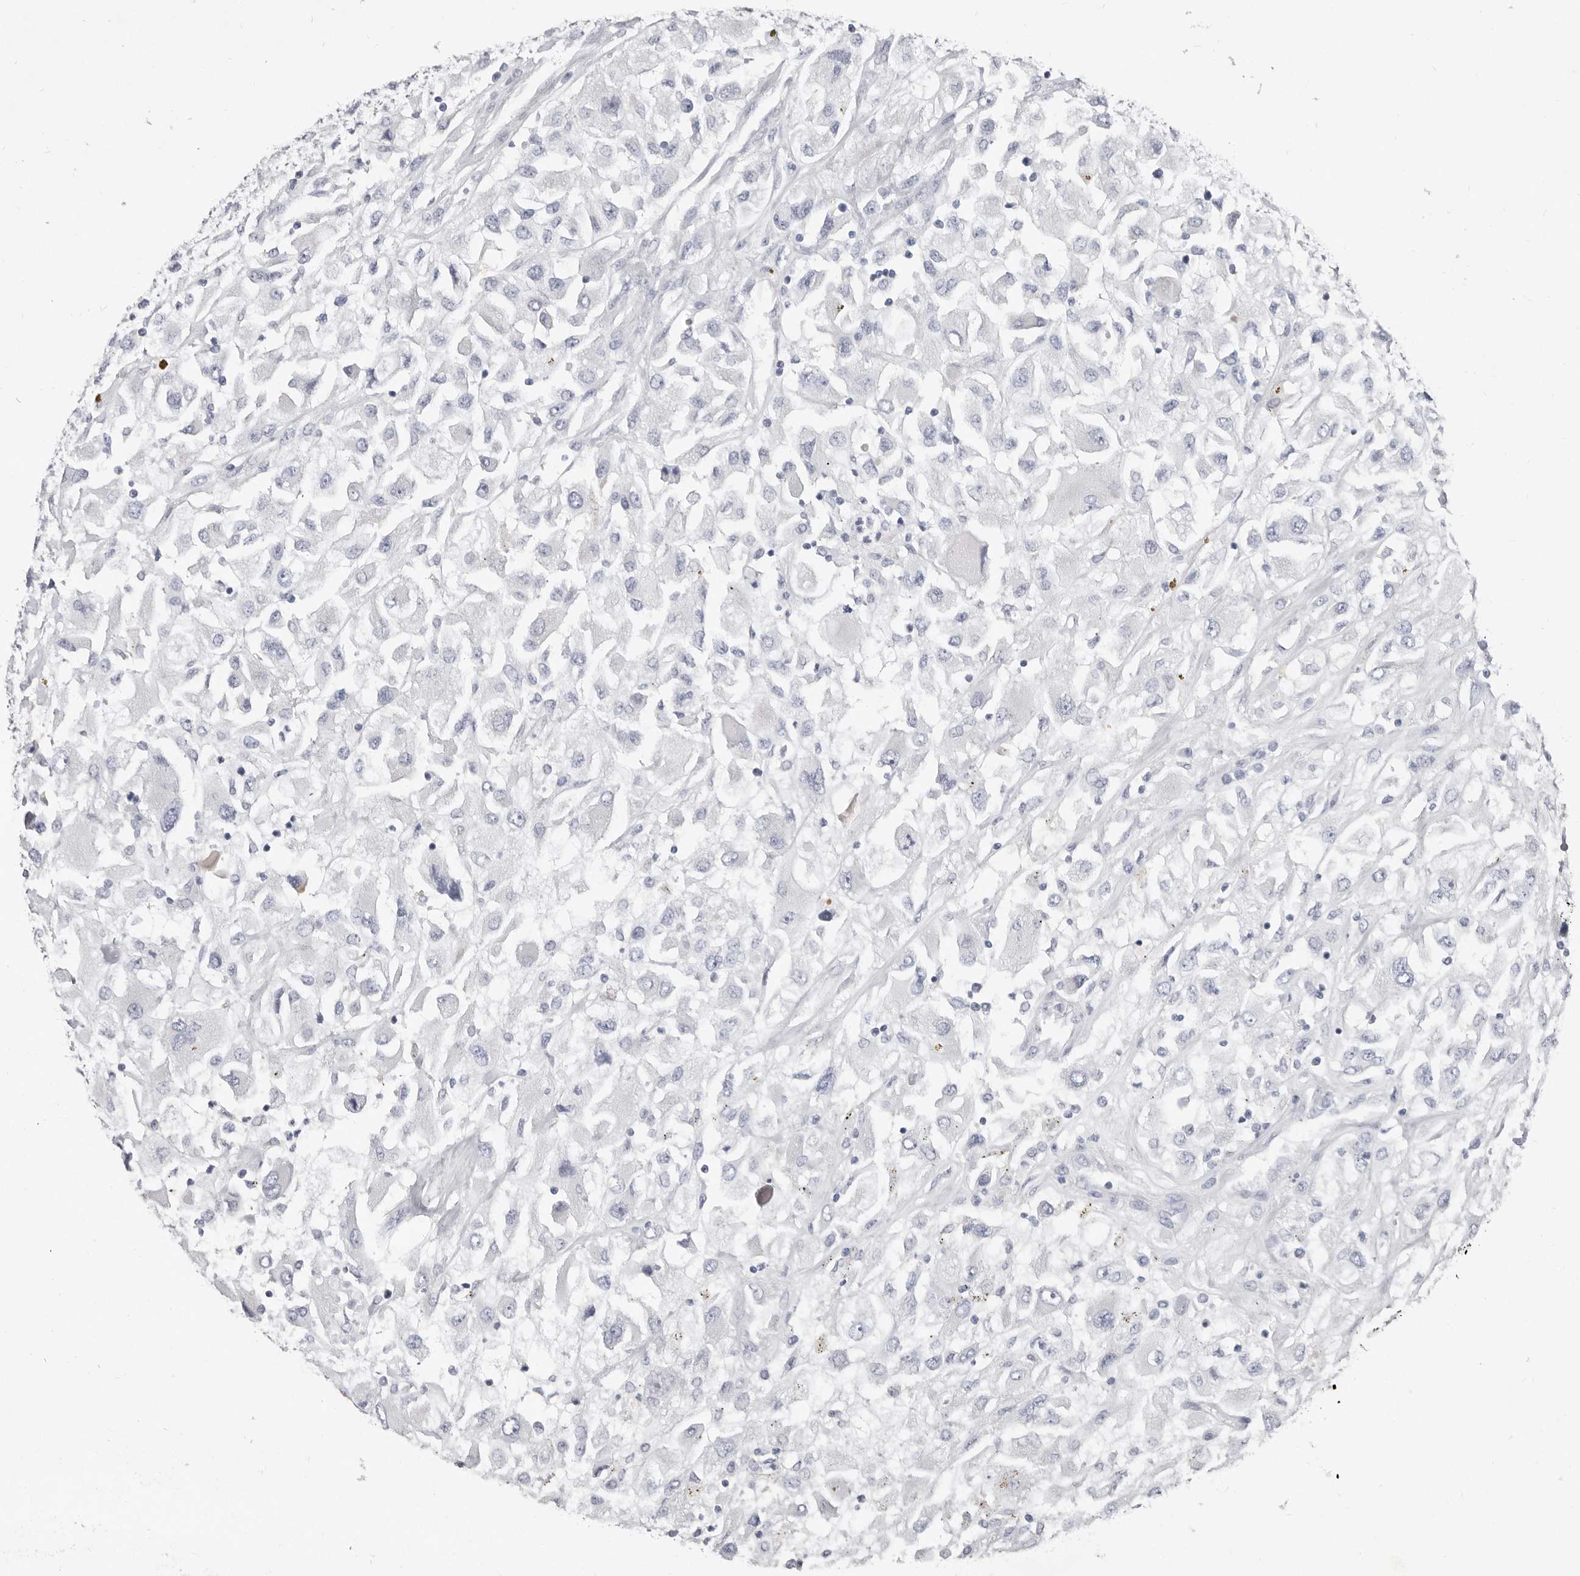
{"staining": {"intensity": "negative", "quantity": "none", "location": "none"}, "tissue": "renal cancer", "cell_type": "Tumor cells", "image_type": "cancer", "snomed": [{"axis": "morphology", "description": "Adenocarcinoma, NOS"}, {"axis": "topography", "description": "Kidney"}], "caption": "The immunohistochemistry (IHC) image has no significant positivity in tumor cells of renal cancer tissue.", "gene": "RSPO2", "patient": {"sex": "female", "age": 52}}